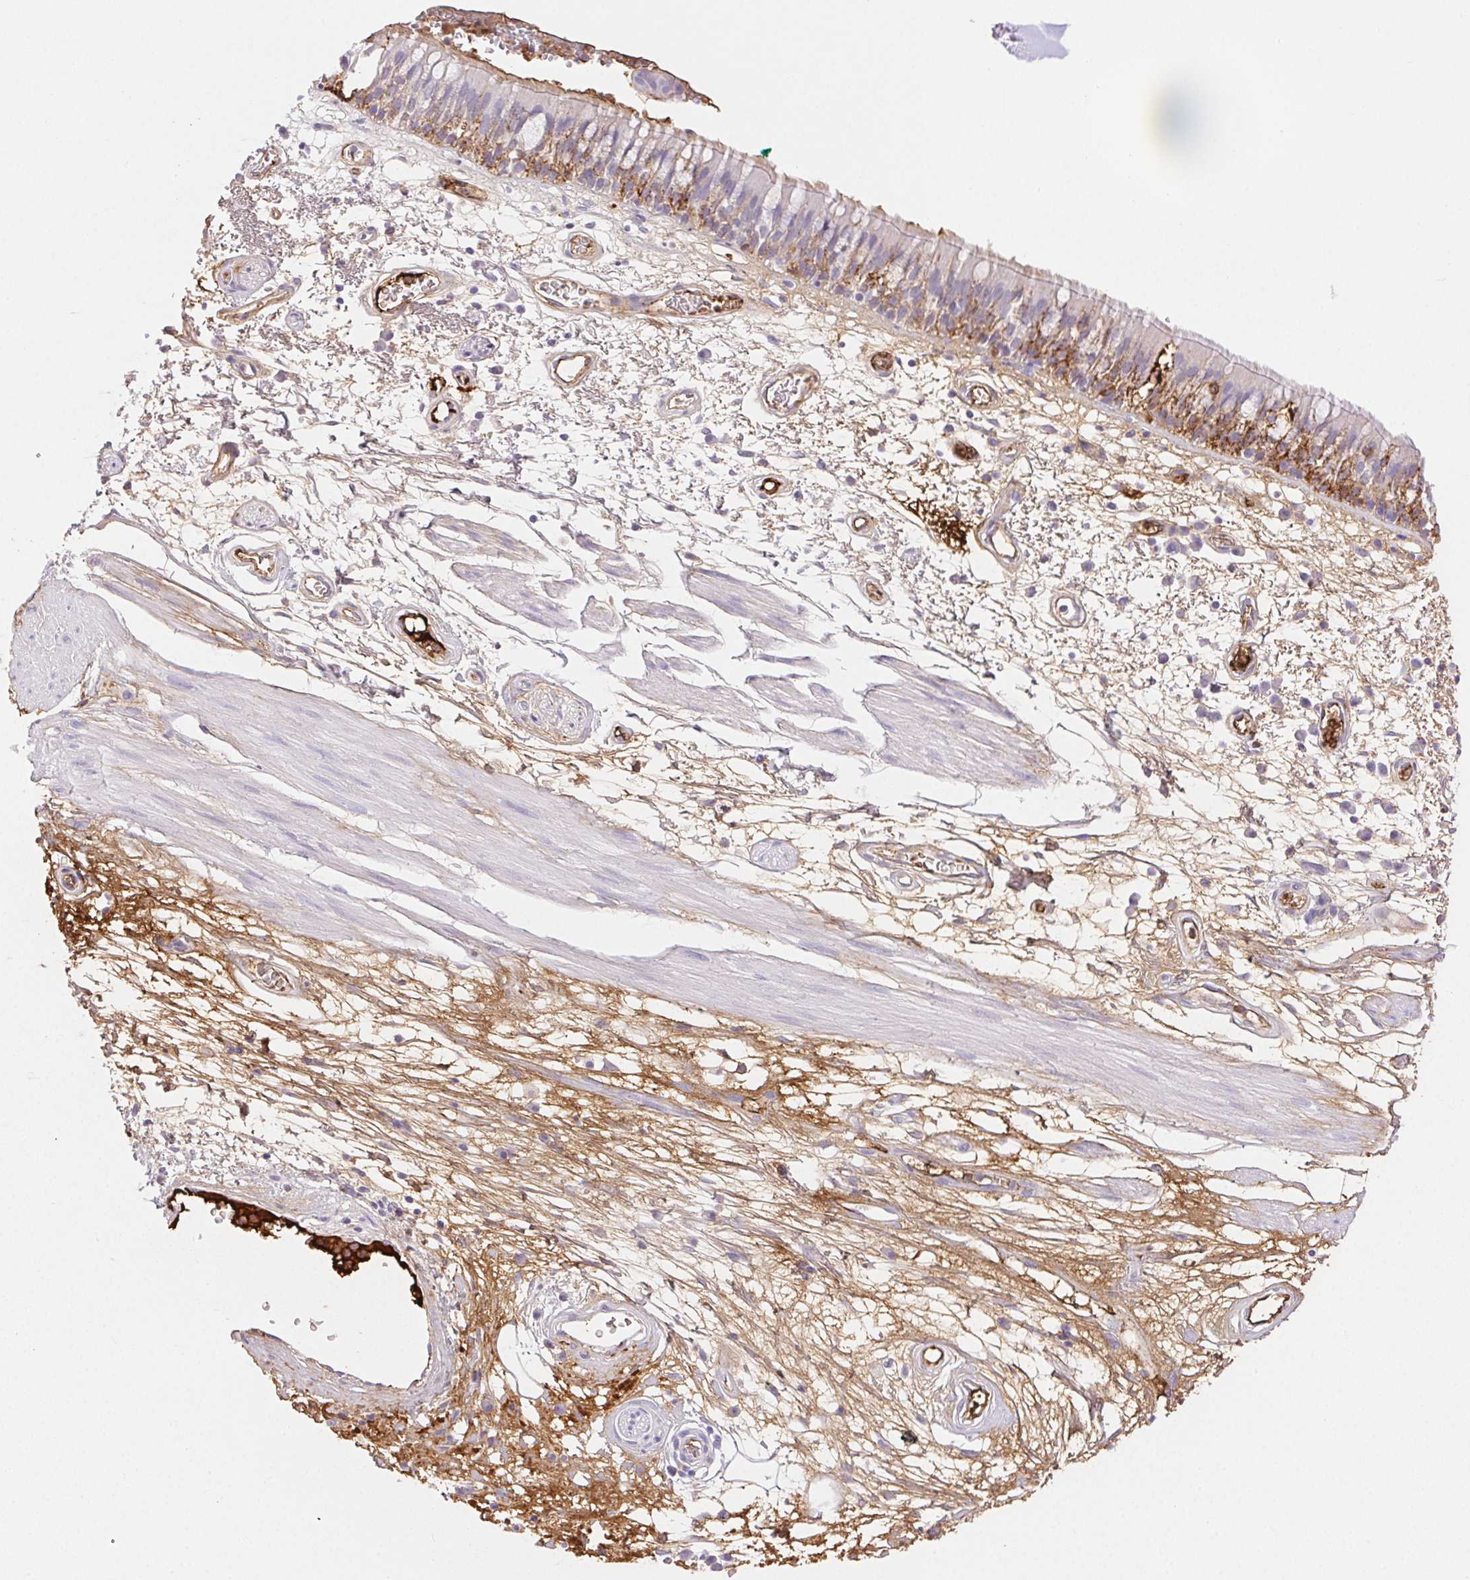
{"staining": {"intensity": "moderate", "quantity": "<25%", "location": "cytoplasmic/membranous"}, "tissue": "bronchus", "cell_type": "Respiratory epithelial cells", "image_type": "normal", "snomed": [{"axis": "morphology", "description": "Normal tissue, NOS"}, {"axis": "morphology", "description": "Squamous cell carcinoma, NOS"}, {"axis": "topography", "description": "Cartilage tissue"}, {"axis": "topography", "description": "Bronchus"}, {"axis": "topography", "description": "Lung"}], "caption": "The micrograph reveals a brown stain indicating the presence of a protein in the cytoplasmic/membranous of respiratory epithelial cells in bronchus.", "gene": "FGA", "patient": {"sex": "male", "age": 66}}